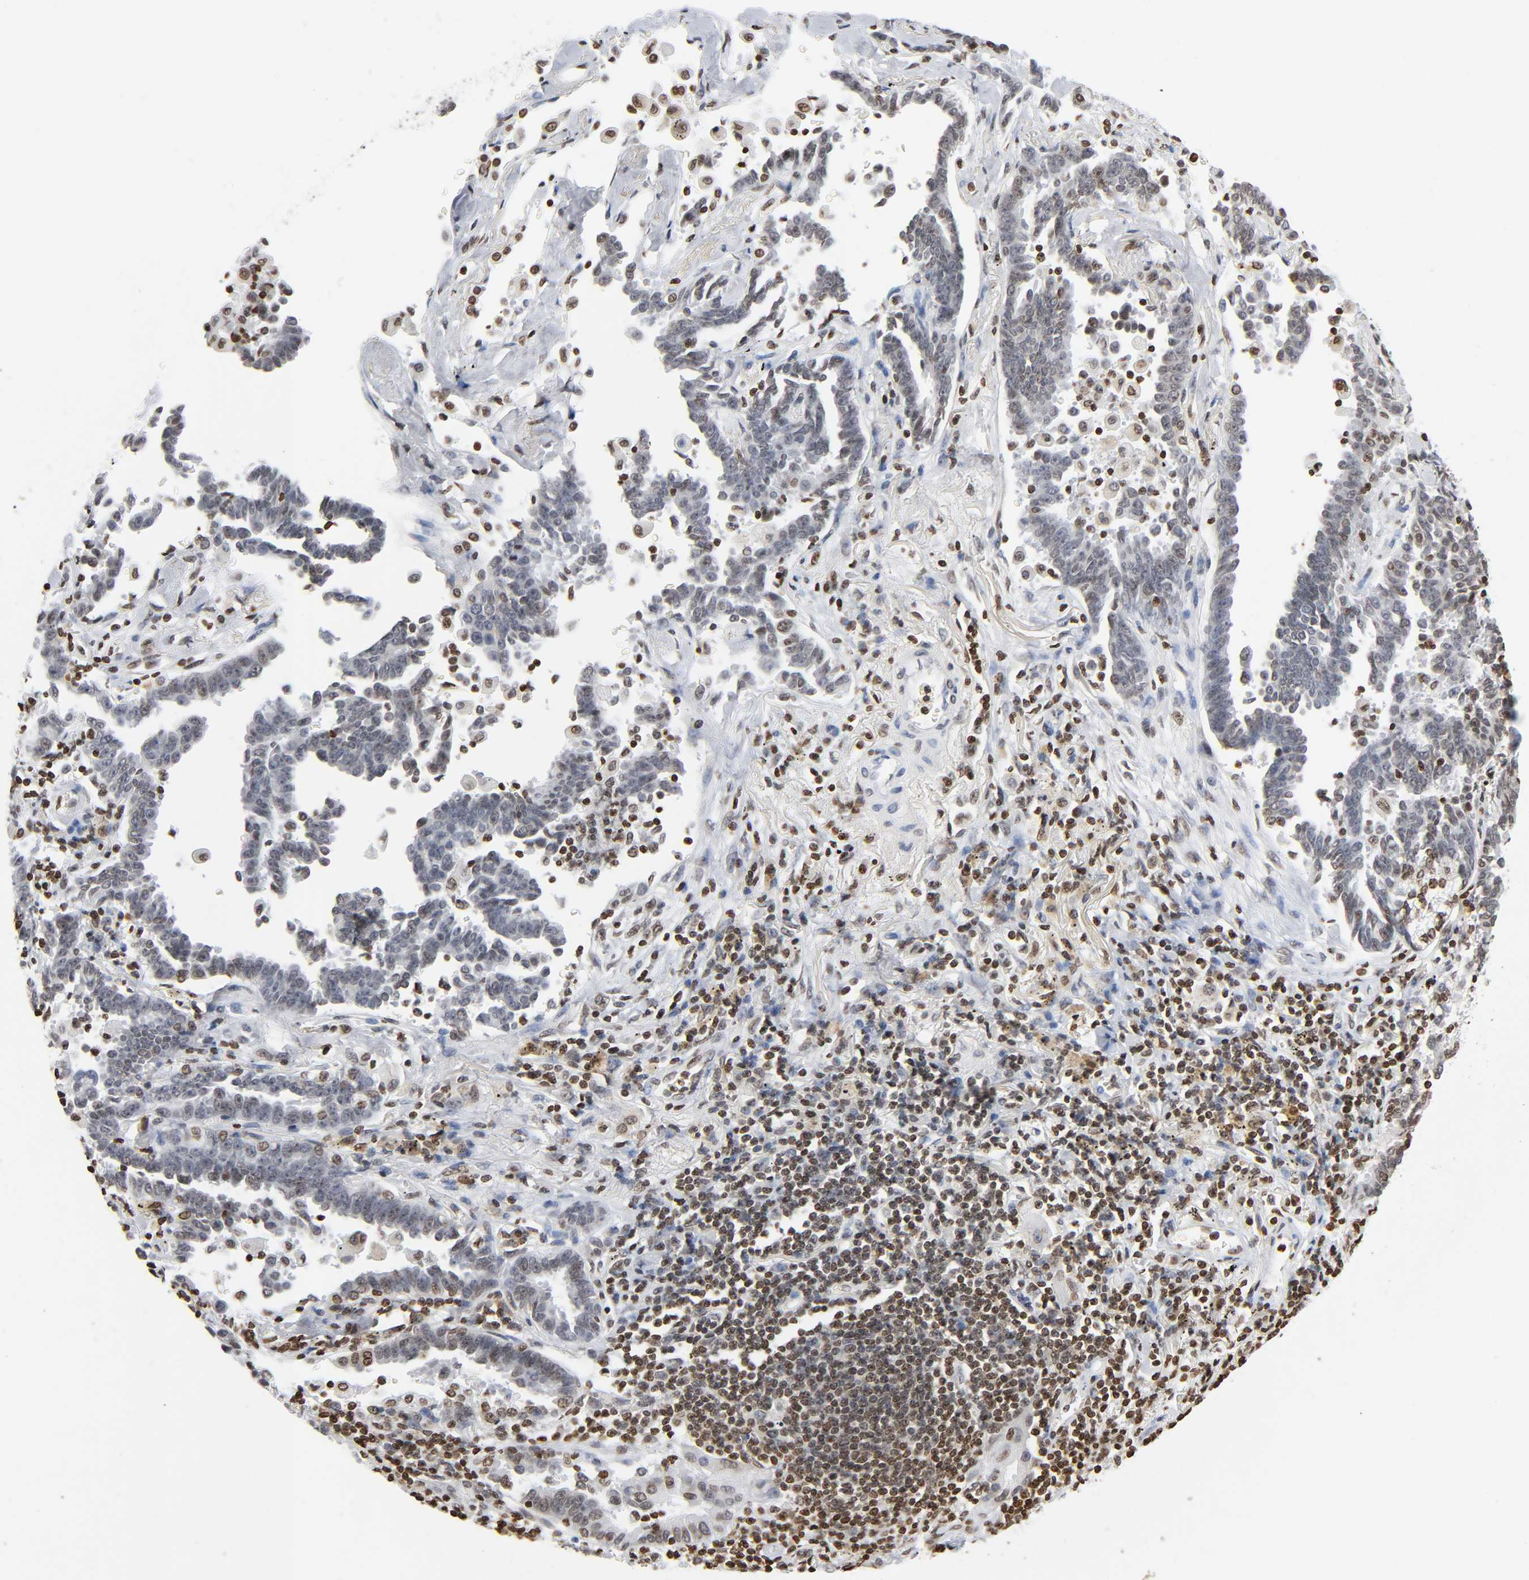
{"staining": {"intensity": "moderate", "quantity": "25%-75%", "location": "nuclear"}, "tissue": "lung cancer", "cell_type": "Tumor cells", "image_type": "cancer", "snomed": [{"axis": "morphology", "description": "Adenocarcinoma, NOS"}, {"axis": "topography", "description": "Lung"}], "caption": "This is an image of immunohistochemistry staining of lung cancer (adenocarcinoma), which shows moderate staining in the nuclear of tumor cells.", "gene": "HOXA6", "patient": {"sex": "female", "age": 64}}